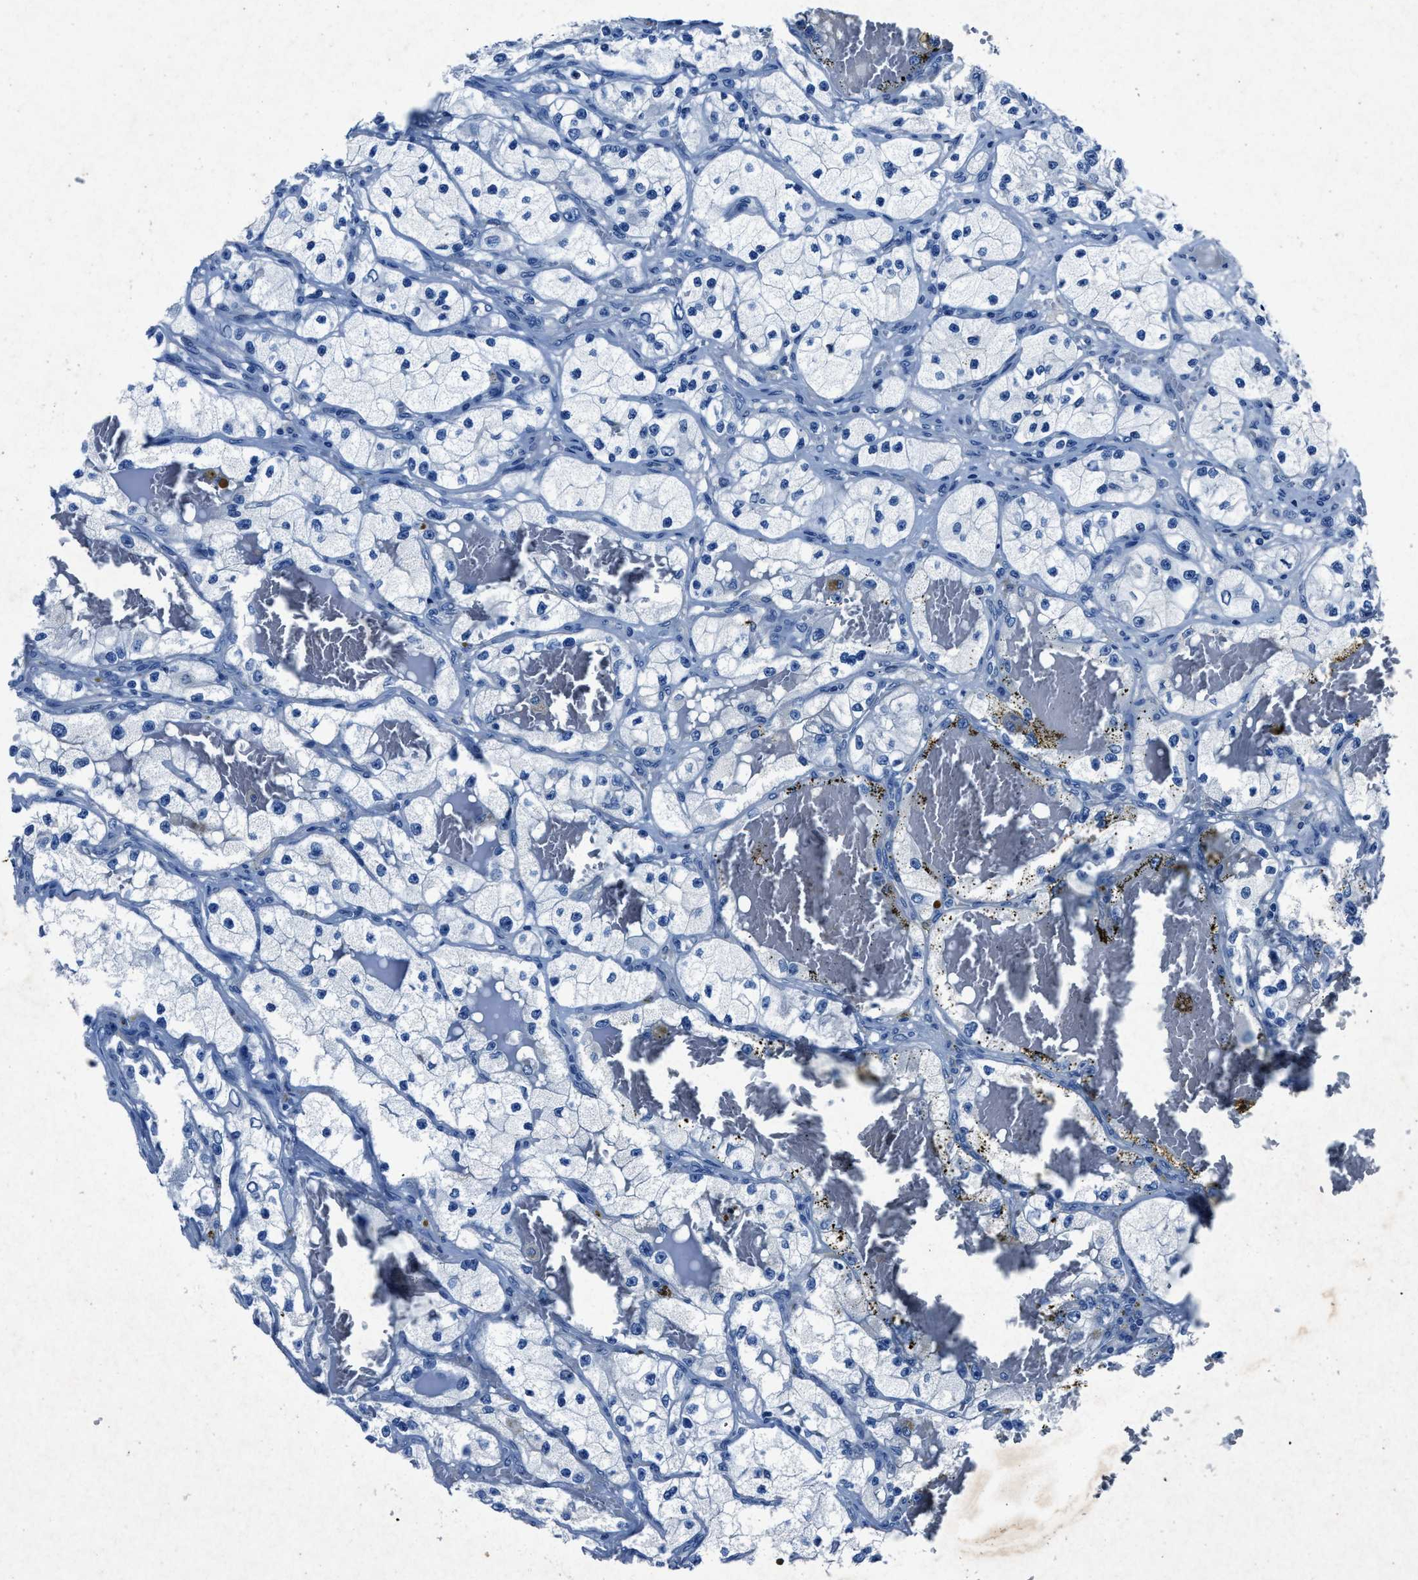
{"staining": {"intensity": "negative", "quantity": "none", "location": "none"}, "tissue": "renal cancer", "cell_type": "Tumor cells", "image_type": "cancer", "snomed": [{"axis": "morphology", "description": "Adenocarcinoma, NOS"}, {"axis": "topography", "description": "Kidney"}], "caption": "Photomicrograph shows no protein positivity in tumor cells of renal cancer tissue.", "gene": "NACAD", "patient": {"sex": "female", "age": 57}}